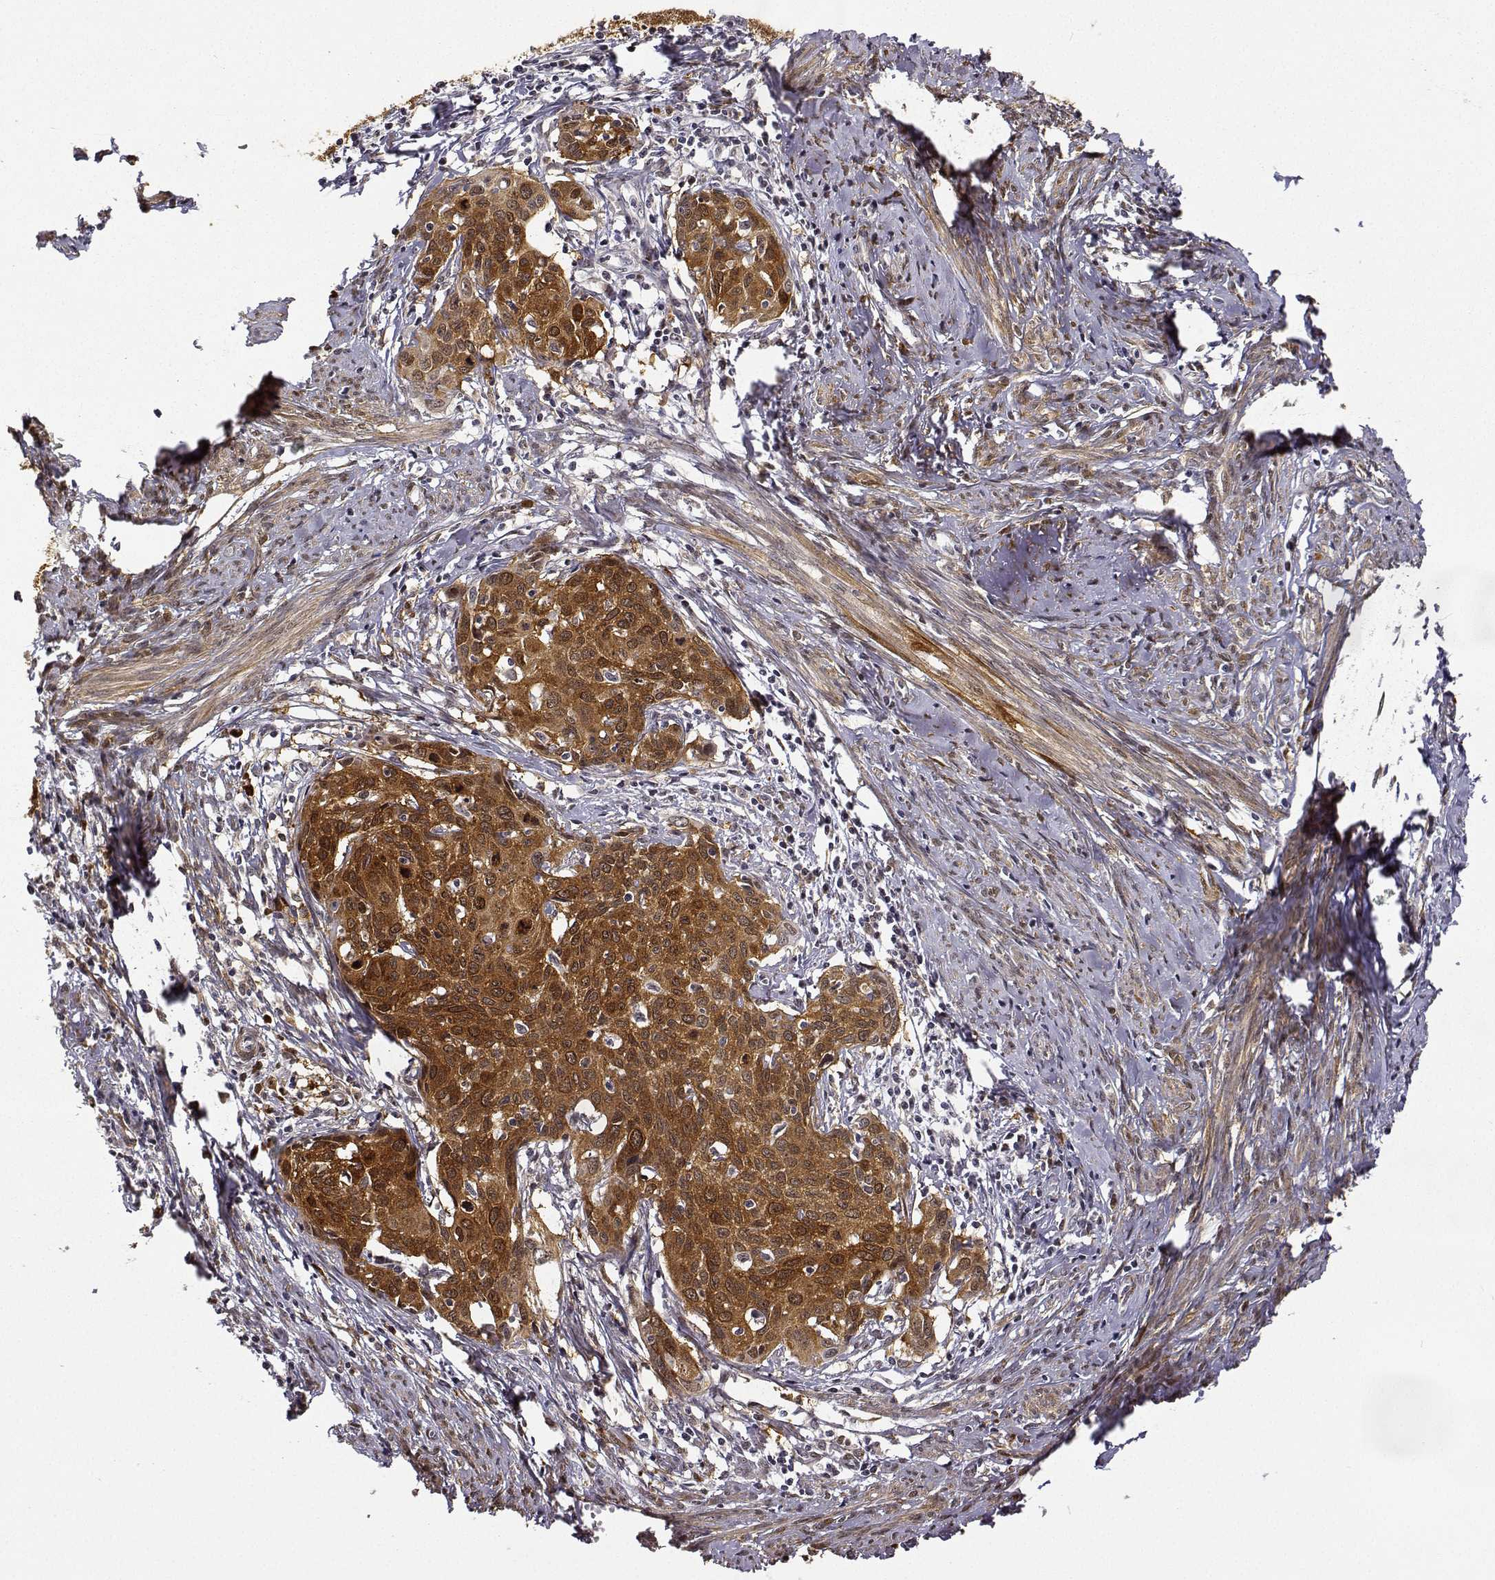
{"staining": {"intensity": "strong", "quantity": ">75%", "location": "cytoplasmic/membranous"}, "tissue": "cervical cancer", "cell_type": "Tumor cells", "image_type": "cancer", "snomed": [{"axis": "morphology", "description": "Squamous cell carcinoma, NOS"}, {"axis": "topography", "description": "Cervix"}], "caption": "Brown immunohistochemical staining in human cervical squamous cell carcinoma reveals strong cytoplasmic/membranous expression in about >75% of tumor cells.", "gene": "PHGDH", "patient": {"sex": "female", "age": 62}}